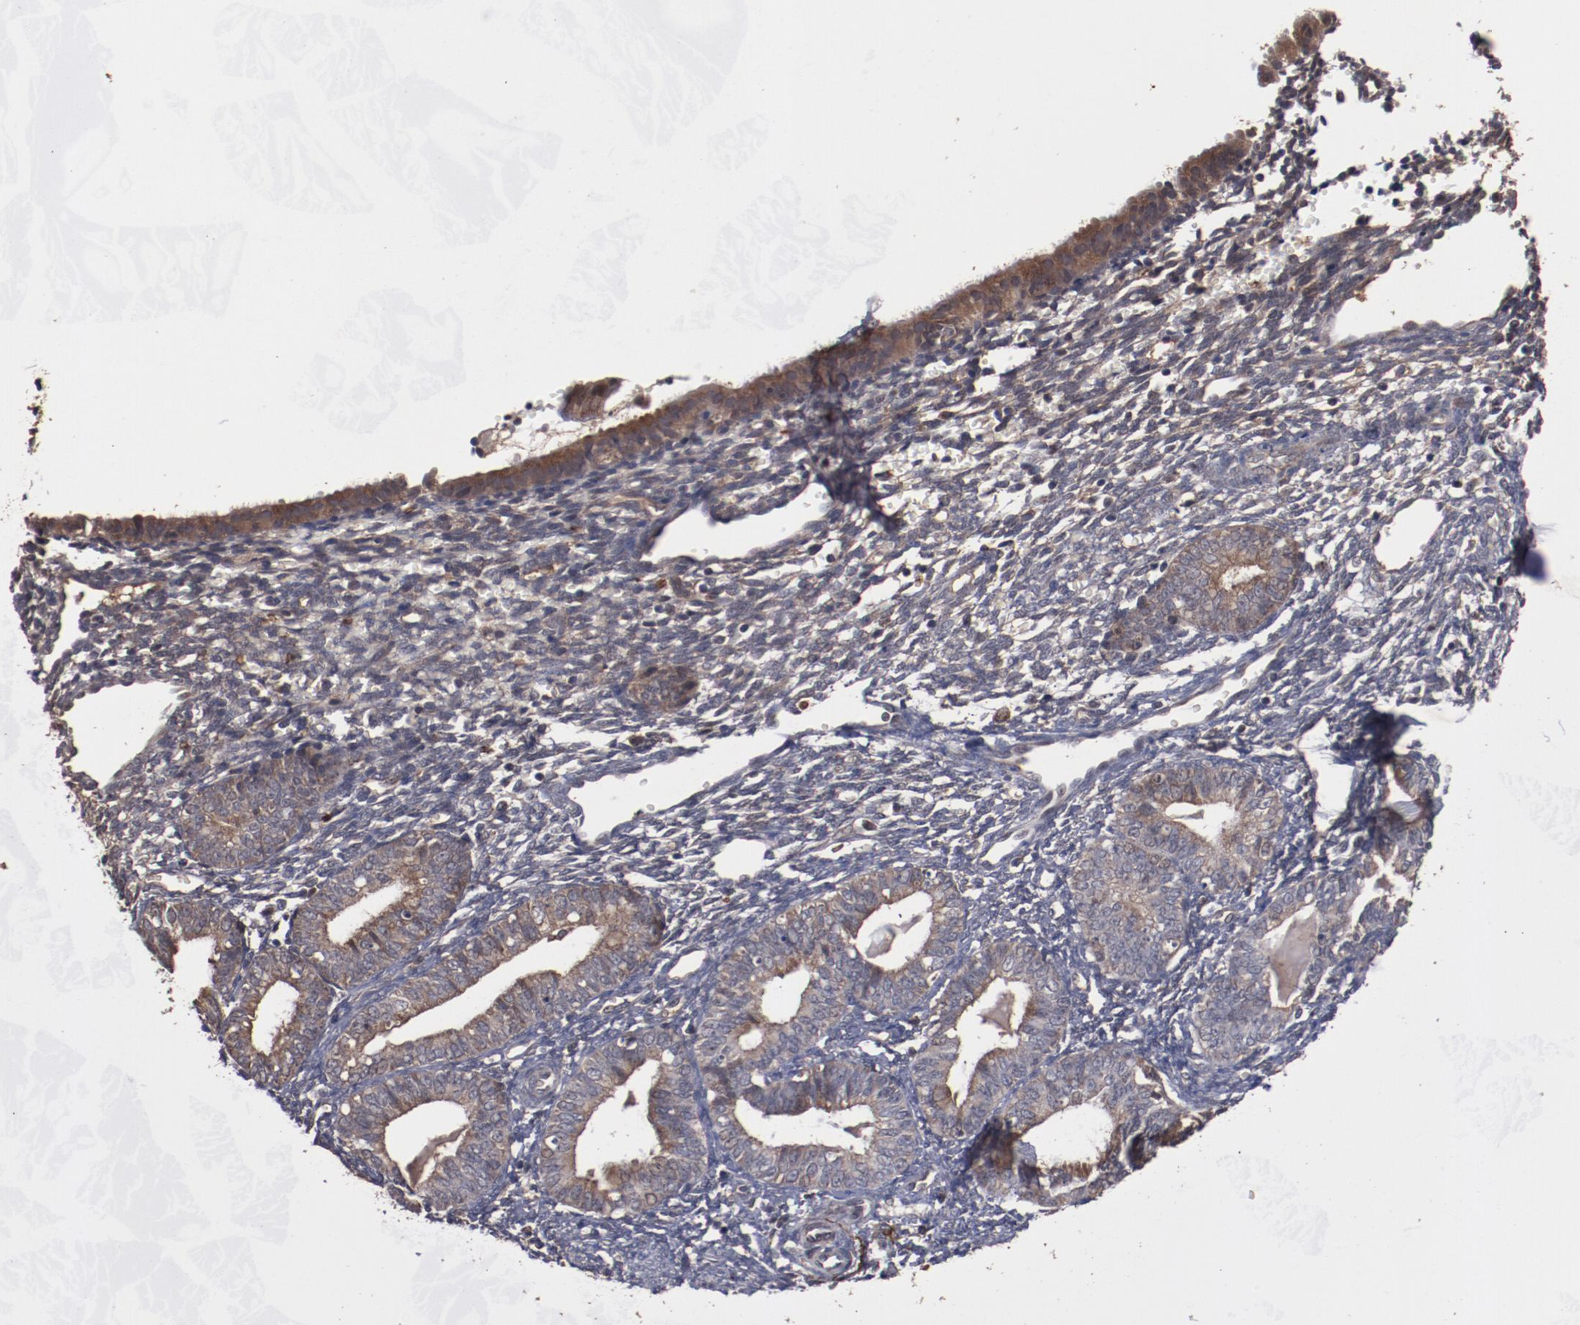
{"staining": {"intensity": "weak", "quantity": "25%-75%", "location": "cytoplasmic/membranous"}, "tissue": "endometrium", "cell_type": "Cells in endometrial stroma", "image_type": "normal", "snomed": [{"axis": "morphology", "description": "Normal tissue, NOS"}, {"axis": "topography", "description": "Endometrium"}], "caption": "Endometrium stained with IHC exhibits weak cytoplasmic/membranous staining in approximately 25%-75% of cells in endometrial stroma. (DAB (3,3'-diaminobenzidine) IHC with brightfield microscopy, high magnification).", "gene": "TENM1", "patient": {"sex": "female", "age": 61}}